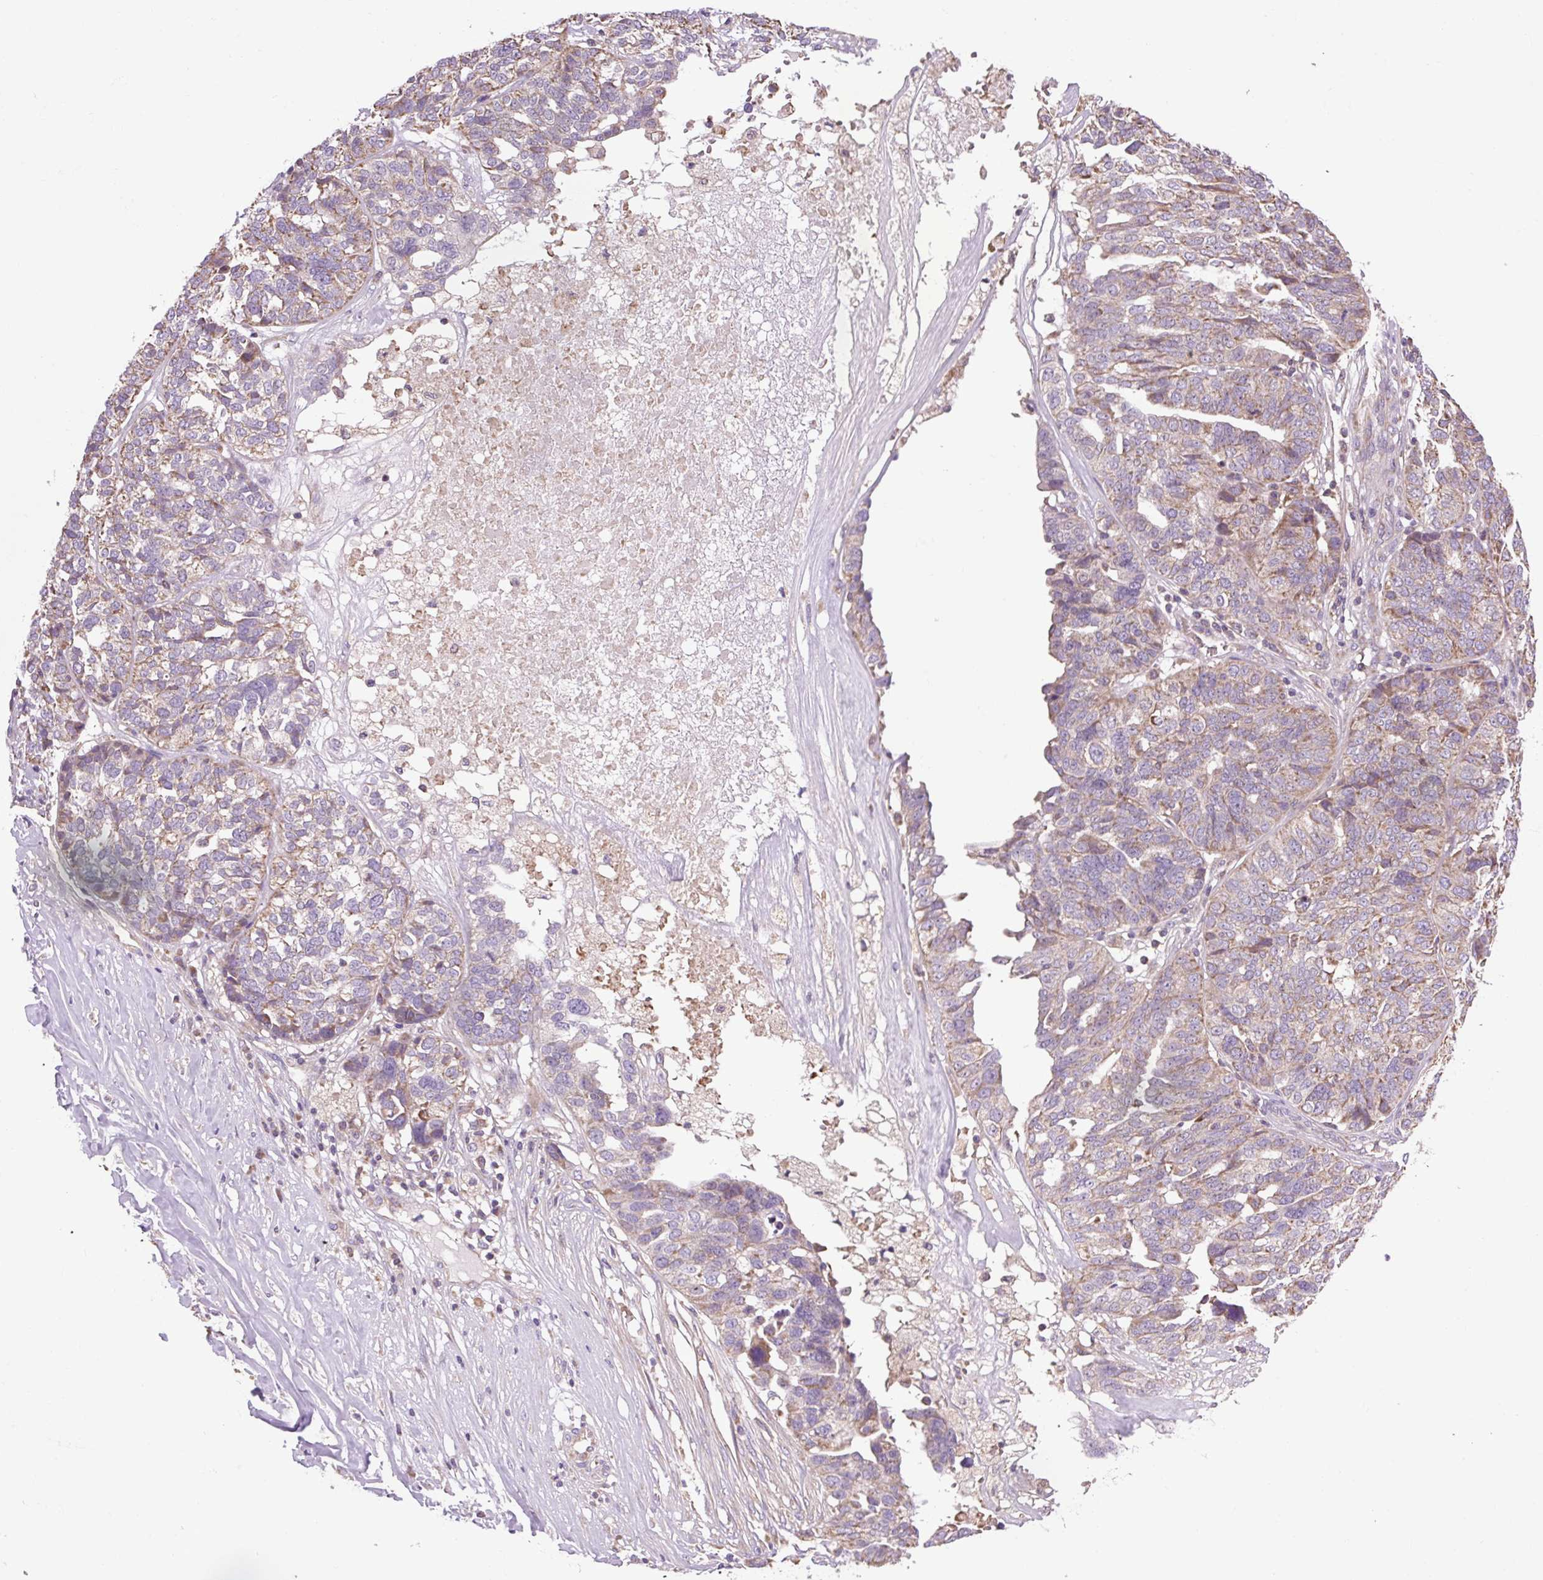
{"staining": {"intensity": "weak", "quantity": "25%-75%", "location": "cytoplasmic/membranous"}, "tissue": "ovarian cancer", "cell_type": "Tumor cells", "image_type": "cancer", "snomed": [{"axis": "morphology", "description": "Cystadenocarcinoma, serous, NOS"}, {"axis": "topography", "description": "Ovary"}], "caption": "Ovarian cancer (serous cystadenocarcinoma) stained with immunohistochemistry exhibits weak cytoplasmic/membranous positivity in approximately 25%-75% of tumor cells. (DAB IHC with brightfield microscopy, high magnification).", "gene": "PLCG1", "patient": {"sex": "female", "age": 59}}